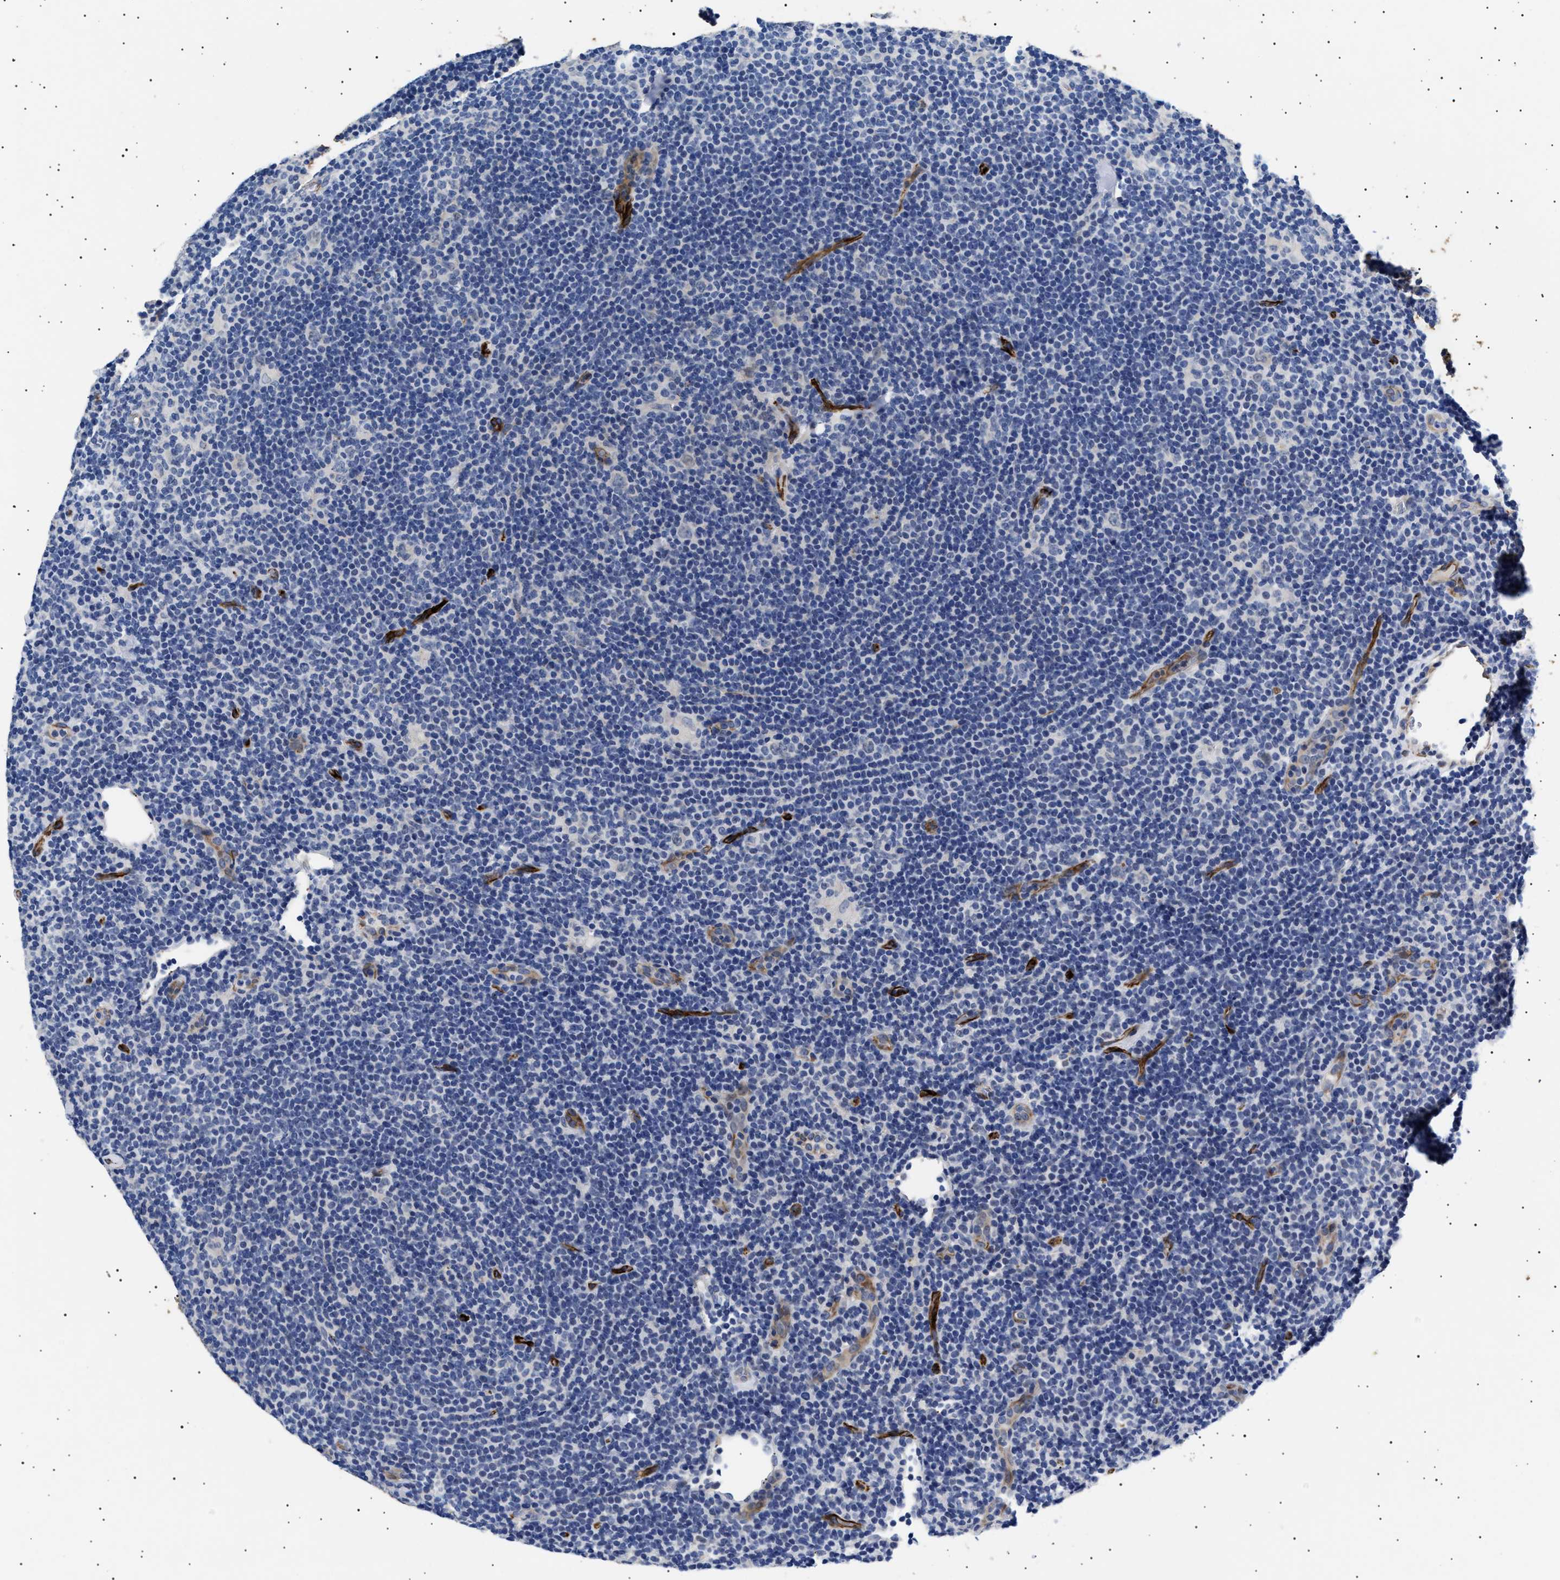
{"staining": {"intensity": "negative", "quantity": "none", "location": "none"}, "tissue": "lymphoma", "cell_type": "Tumor cells", "image_type": "cancer", "snomed": [{"axis": "morphology", "description": "Hodgkin's disease, NOS"}, {"axis": "topography", "description": "Lymph node"}], "caption": "Photomicrograph shows no protein staining in tumor cells of Hodgkin's disease tissue. (DAB IHC with hematoxylin counter stain).", "gene": "OLFML2A", "patient": {"sex": "female", "age": 57}}